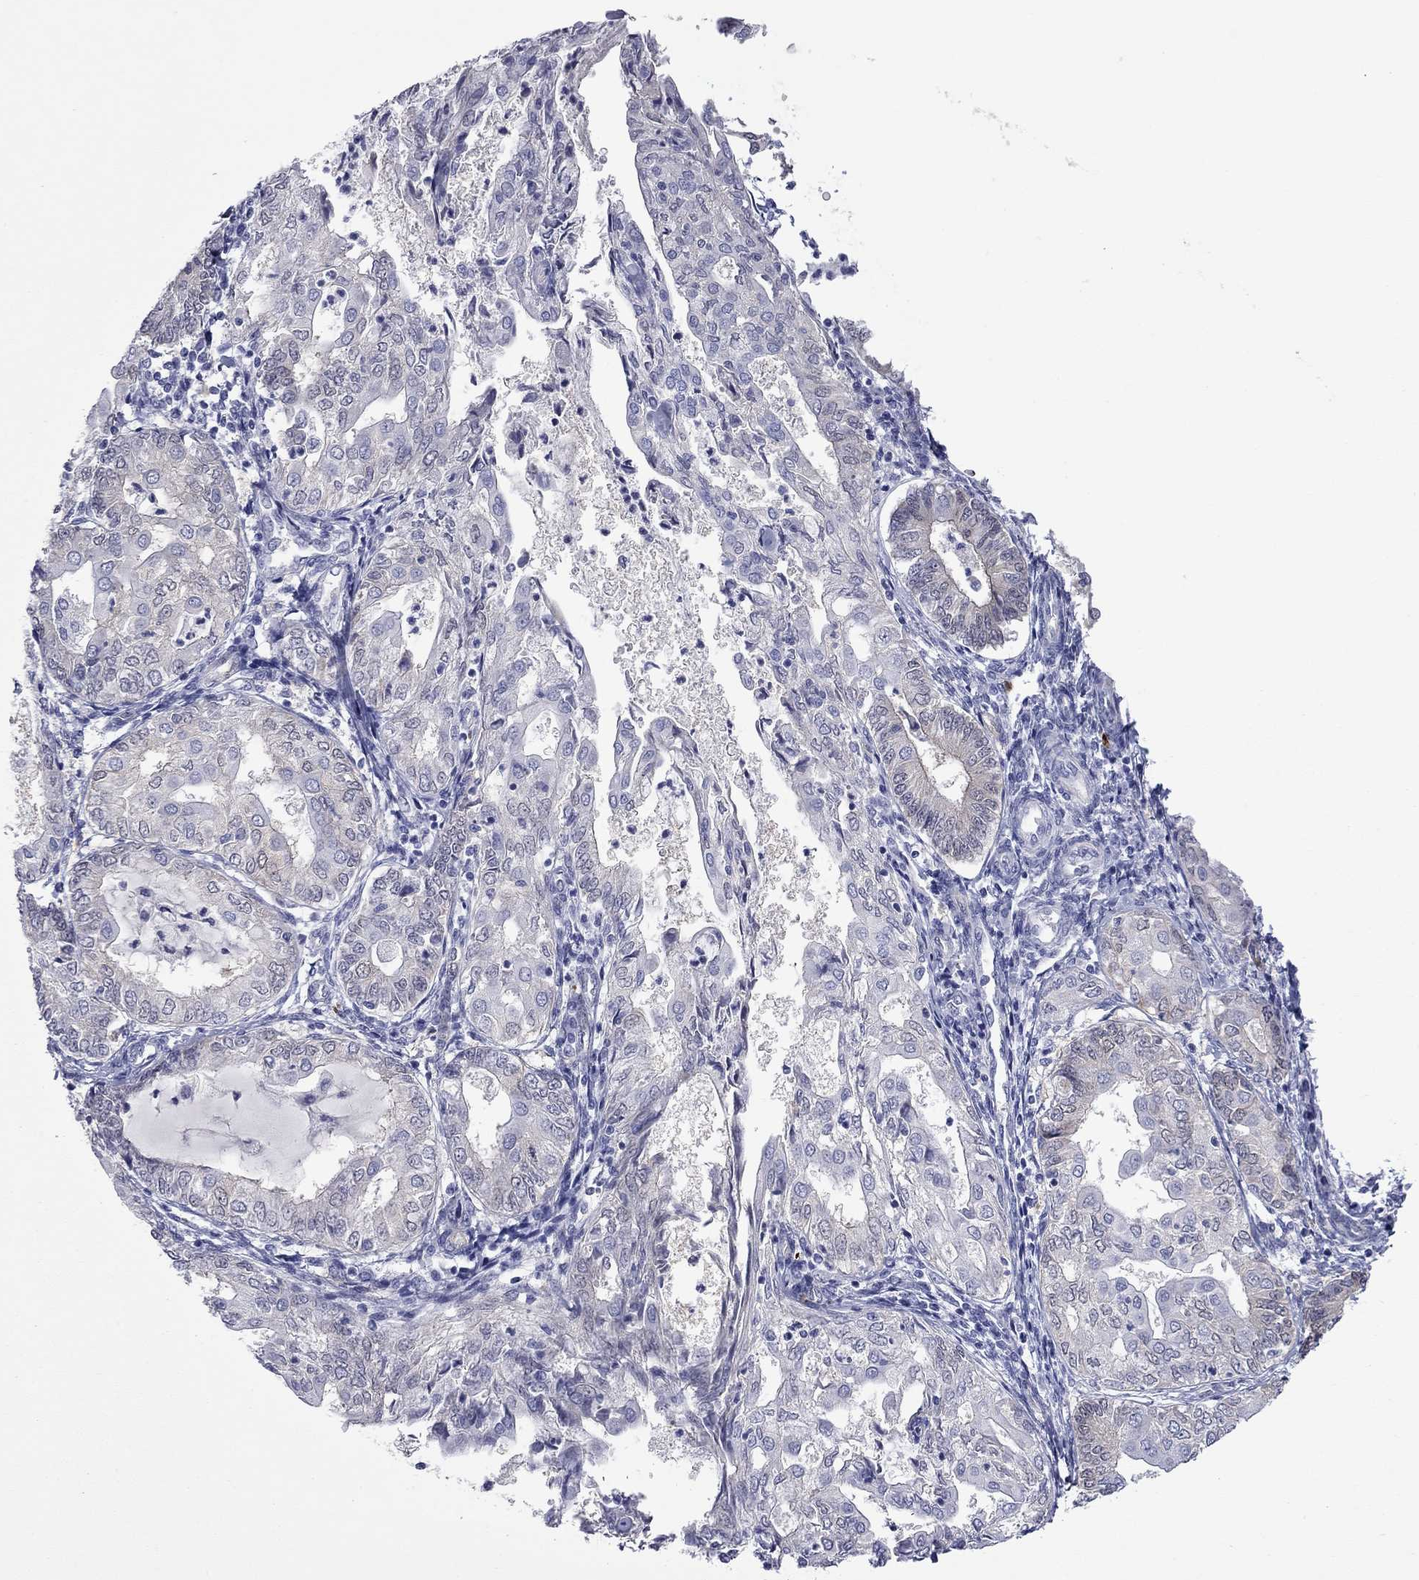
{"staining": {"intensity": "negative", "quantity": "none", "location": "none"}, "tissue": "endometrial cancer", "cell_type": "Tumor cells", "image_type": "cancer", "snomed": [{"axis": "morphology", "description": "Adenocarcinoma, NOS"}, {"axis": "topography", "description": "Endometrium"}], "caption": "This is an immunohistochemistry (IHC) histopathology image of human adenocarcinoma (endometrial). There is no expression in tumor cells.", "gene": "CTNNBIP1", "patient": {"sex": "female", "age": 68}}